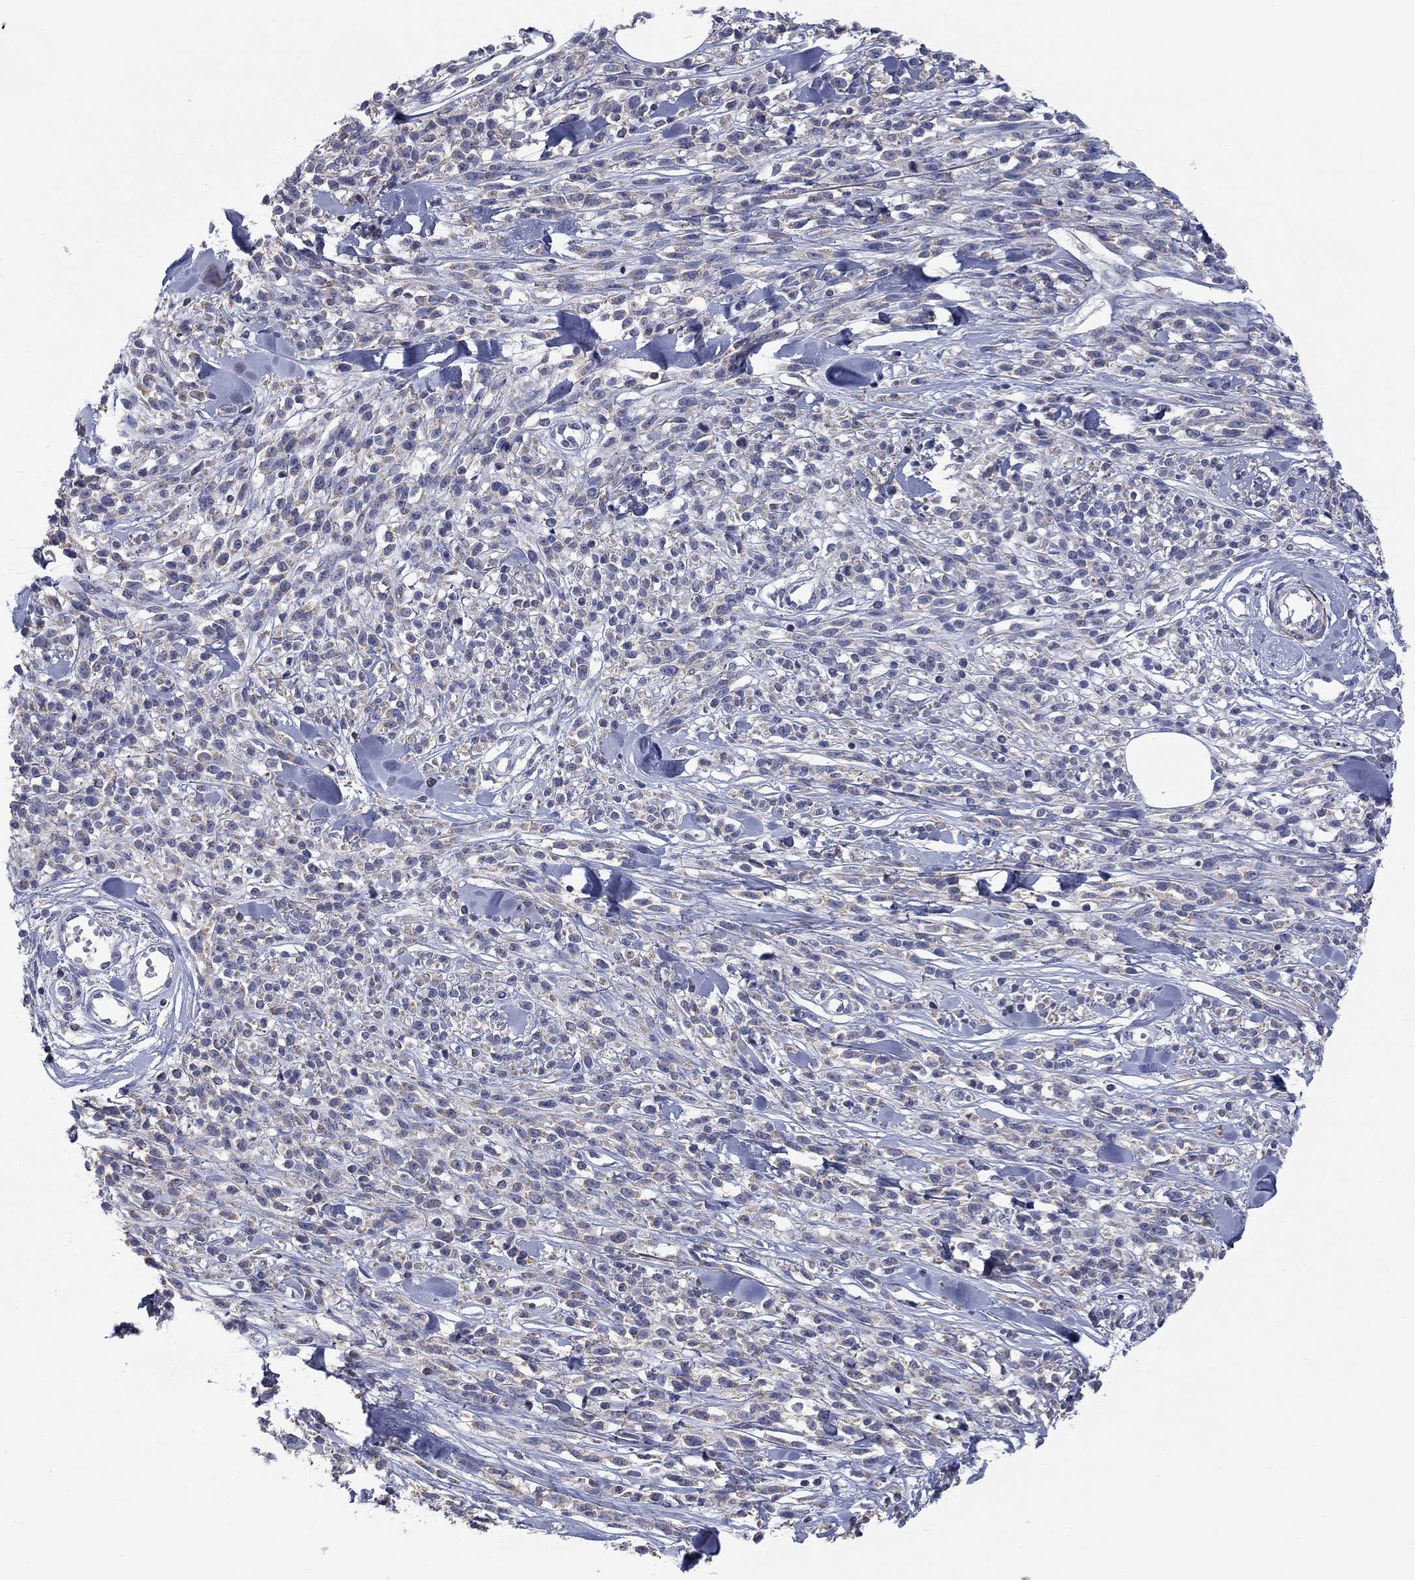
{"staining": {"intensity": "negative", "quantity": "none", "location": "none"}, "tissue": "melanoma", "cell_type": "Tumor cells", "image_type": "cancer", "snomed": [{"axis": "morphology", "description": "Malignant melanoma, NOS"}, {"axis": "topography", "description": "Skin"}, {"axis": "topography", "description": "Skin of trunk"}], "caption": "Melanoma was stained to show a protein in brown. There is no significant positivity in tumor cells.", "gene": "FRK", "patient": {"sex": "male", "age": 74}}